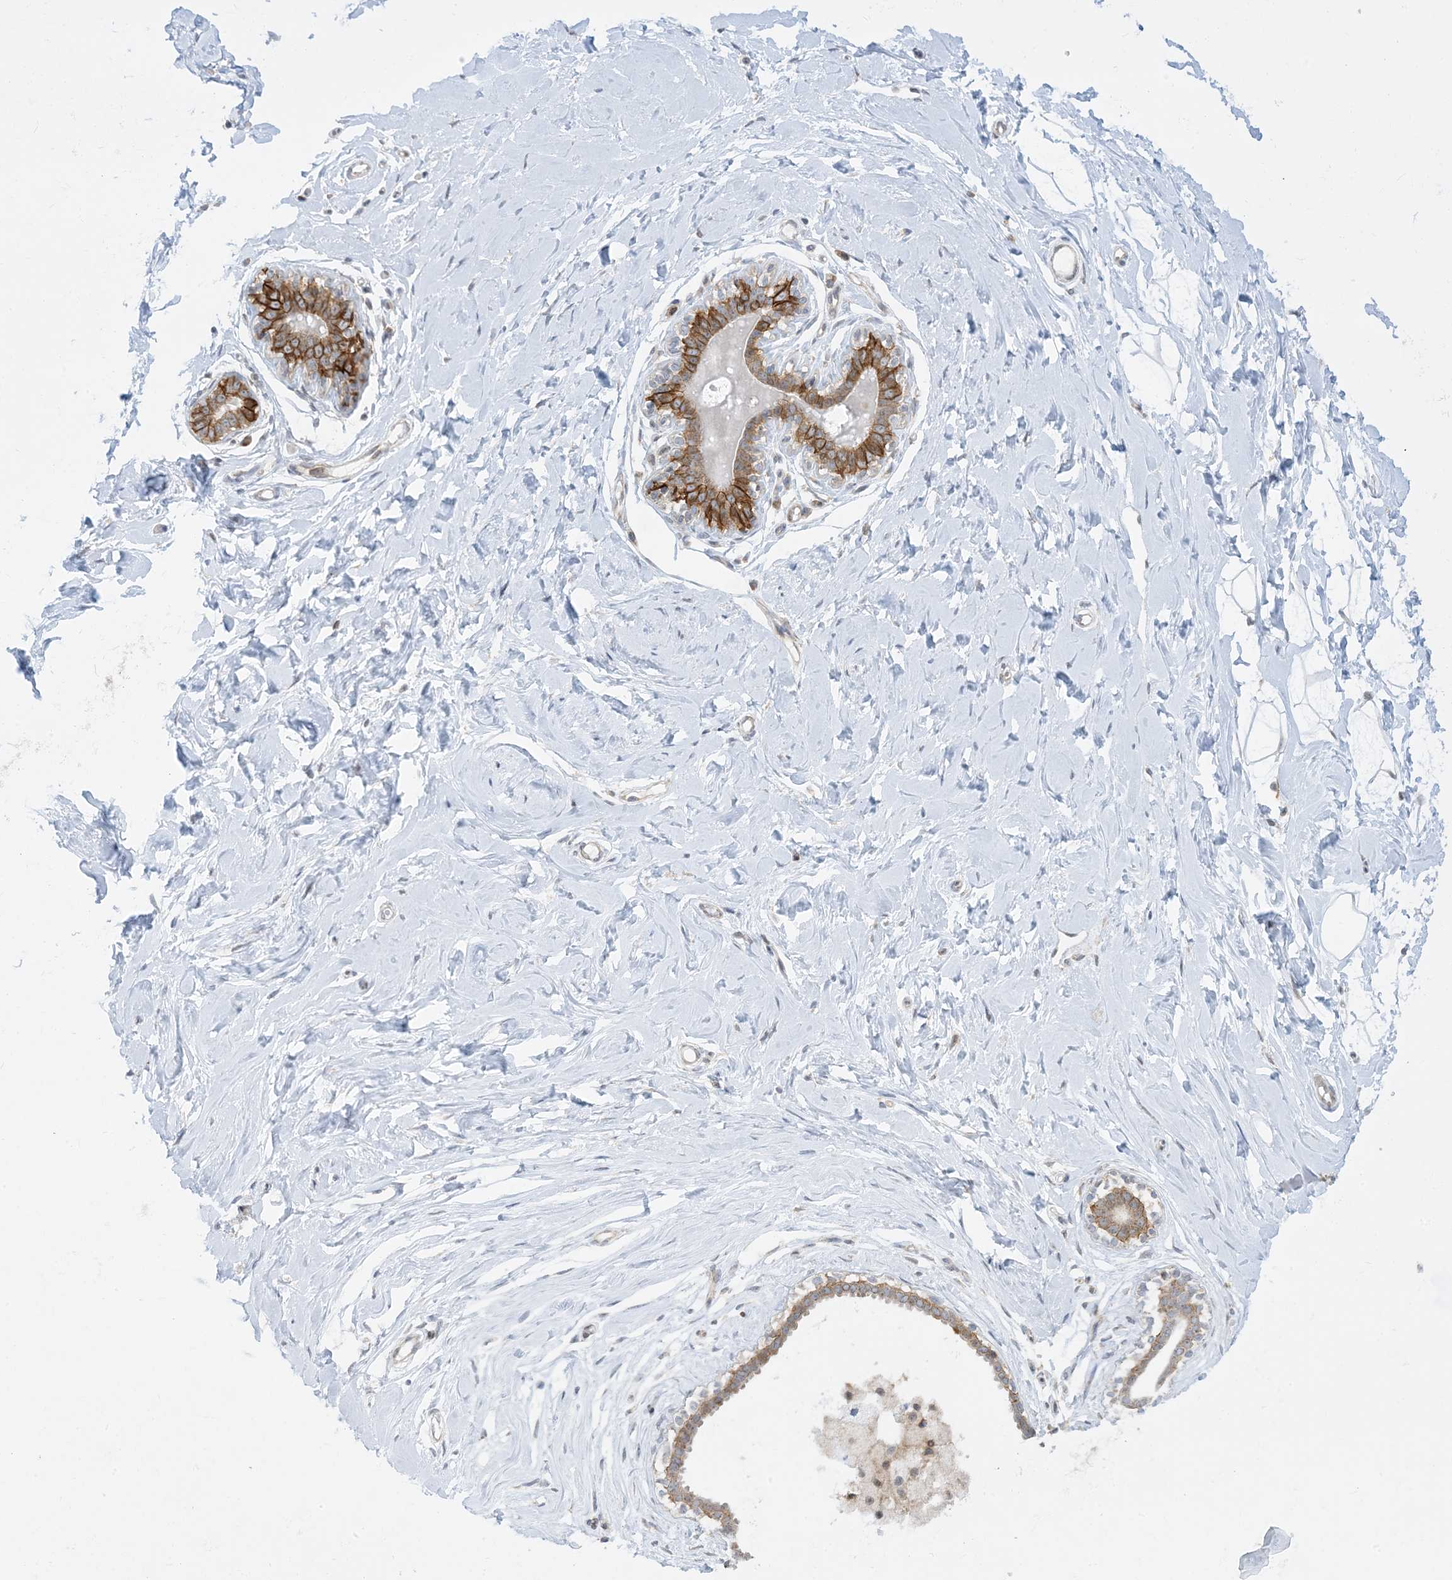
{"staining": {"intensity": "negative", "quantity": "none", "location": "none"}, "tissue": "breast", "cell_type": "Adipocytes", "image_type": "normal", "snomed": [{"axis": "morphology", "description": "Normal tissue, NOS"}, {"axis": "morphology", "description": "Adenoma, NOS"}, {"axis": "topography", "description": "Breast"}], "caption": "DAB immunohistochemical staining of unremarkable breast reveals no significant expression in adipocytes.", "gene": "CASP4", "patient": {"sex": "female", "age": 23}}